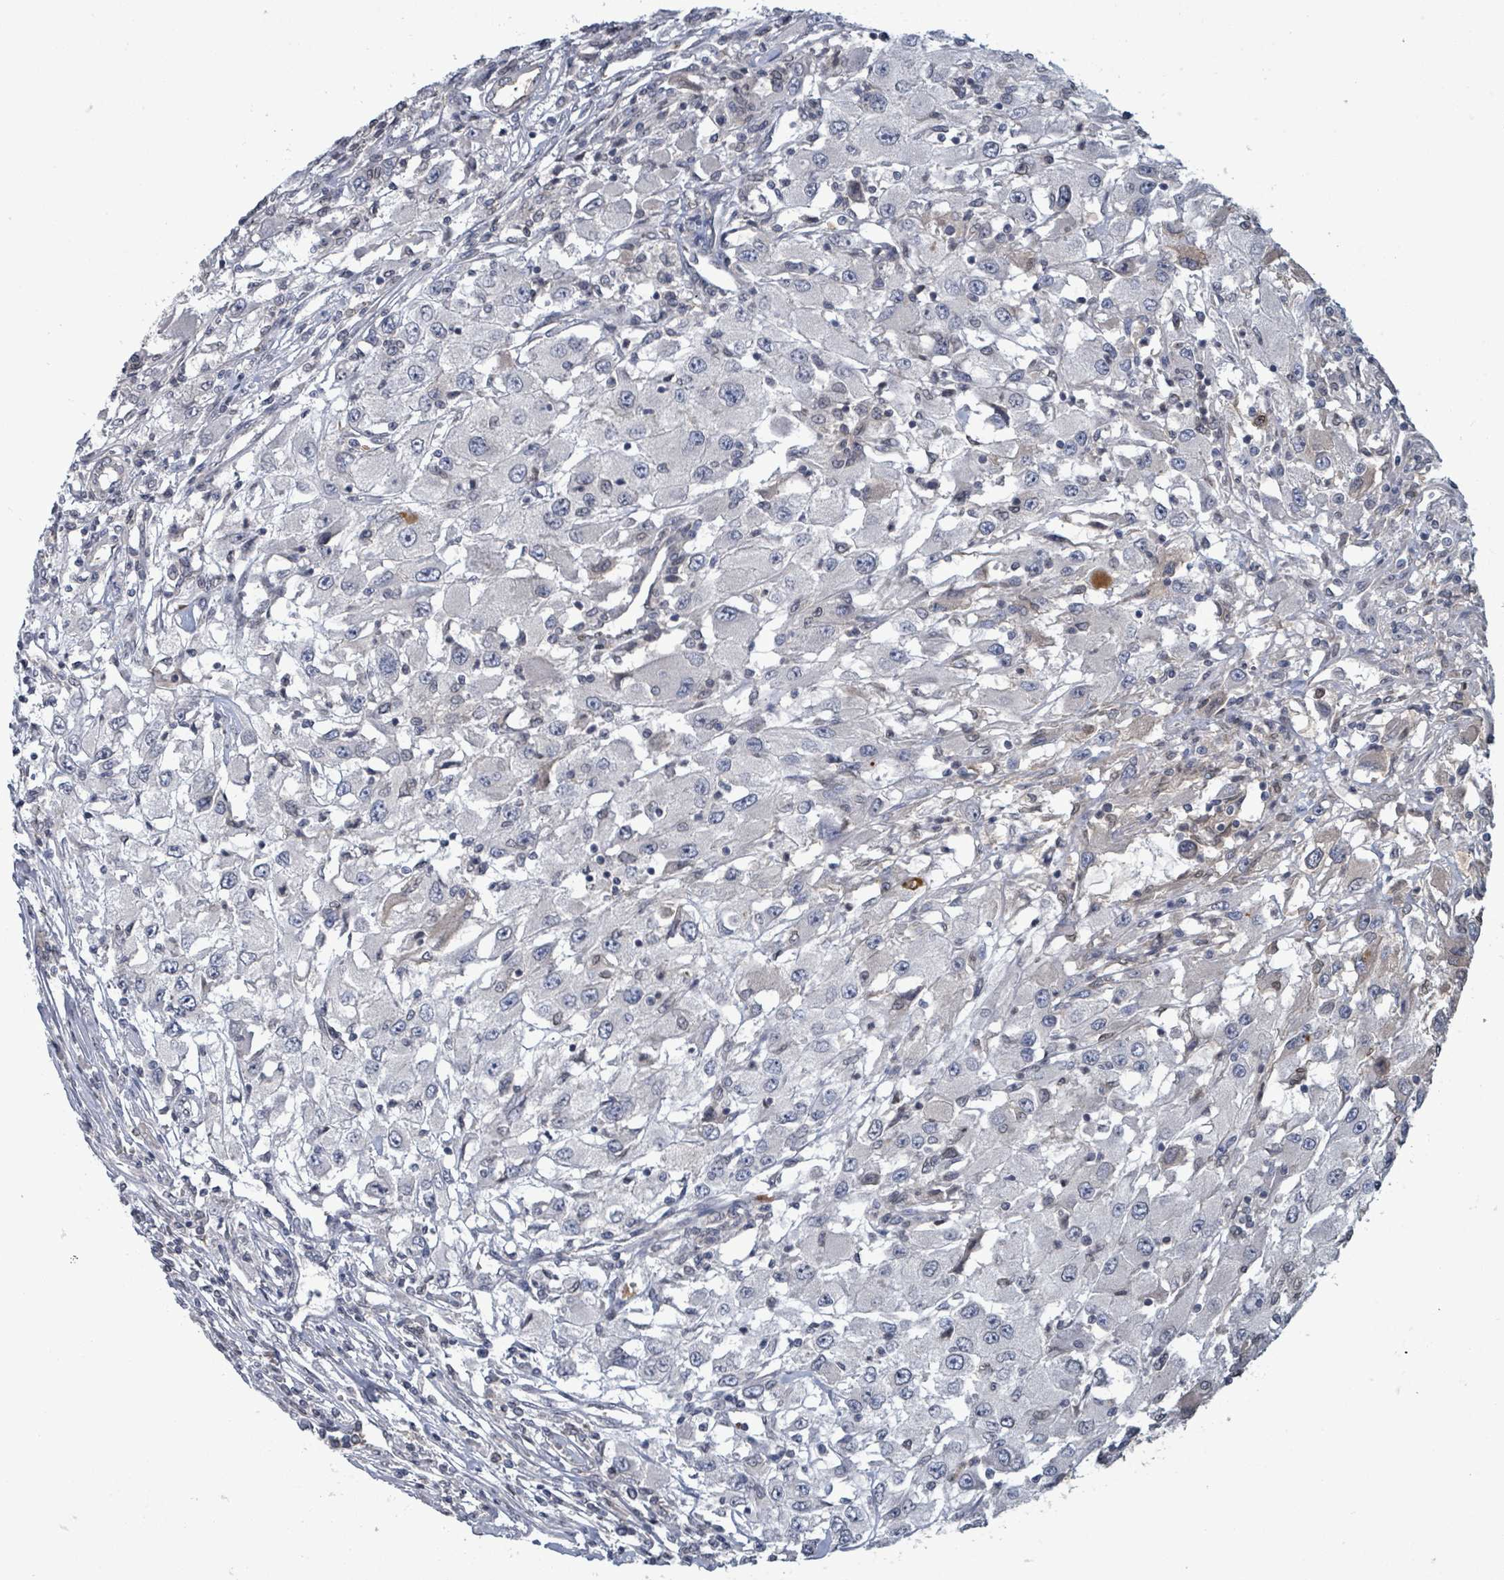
{"staining": {"intensity": "negative", "quantity": "none", "location": "none"}, "tissue": "renal cancer", "cell_type": "Tumor cells", "image_type": "cancer", "snomed": [{"axis": "morphology", "description": "Adenocarcinoma, NOS"}, {"axis": "topography", "description": "Kidney"}], "caption": "There is no significant staining in tumor cells of renal cancer (adenocarcinoma).", "gene": "GRM8", "patient": {"sex": "female", "age": 67}}